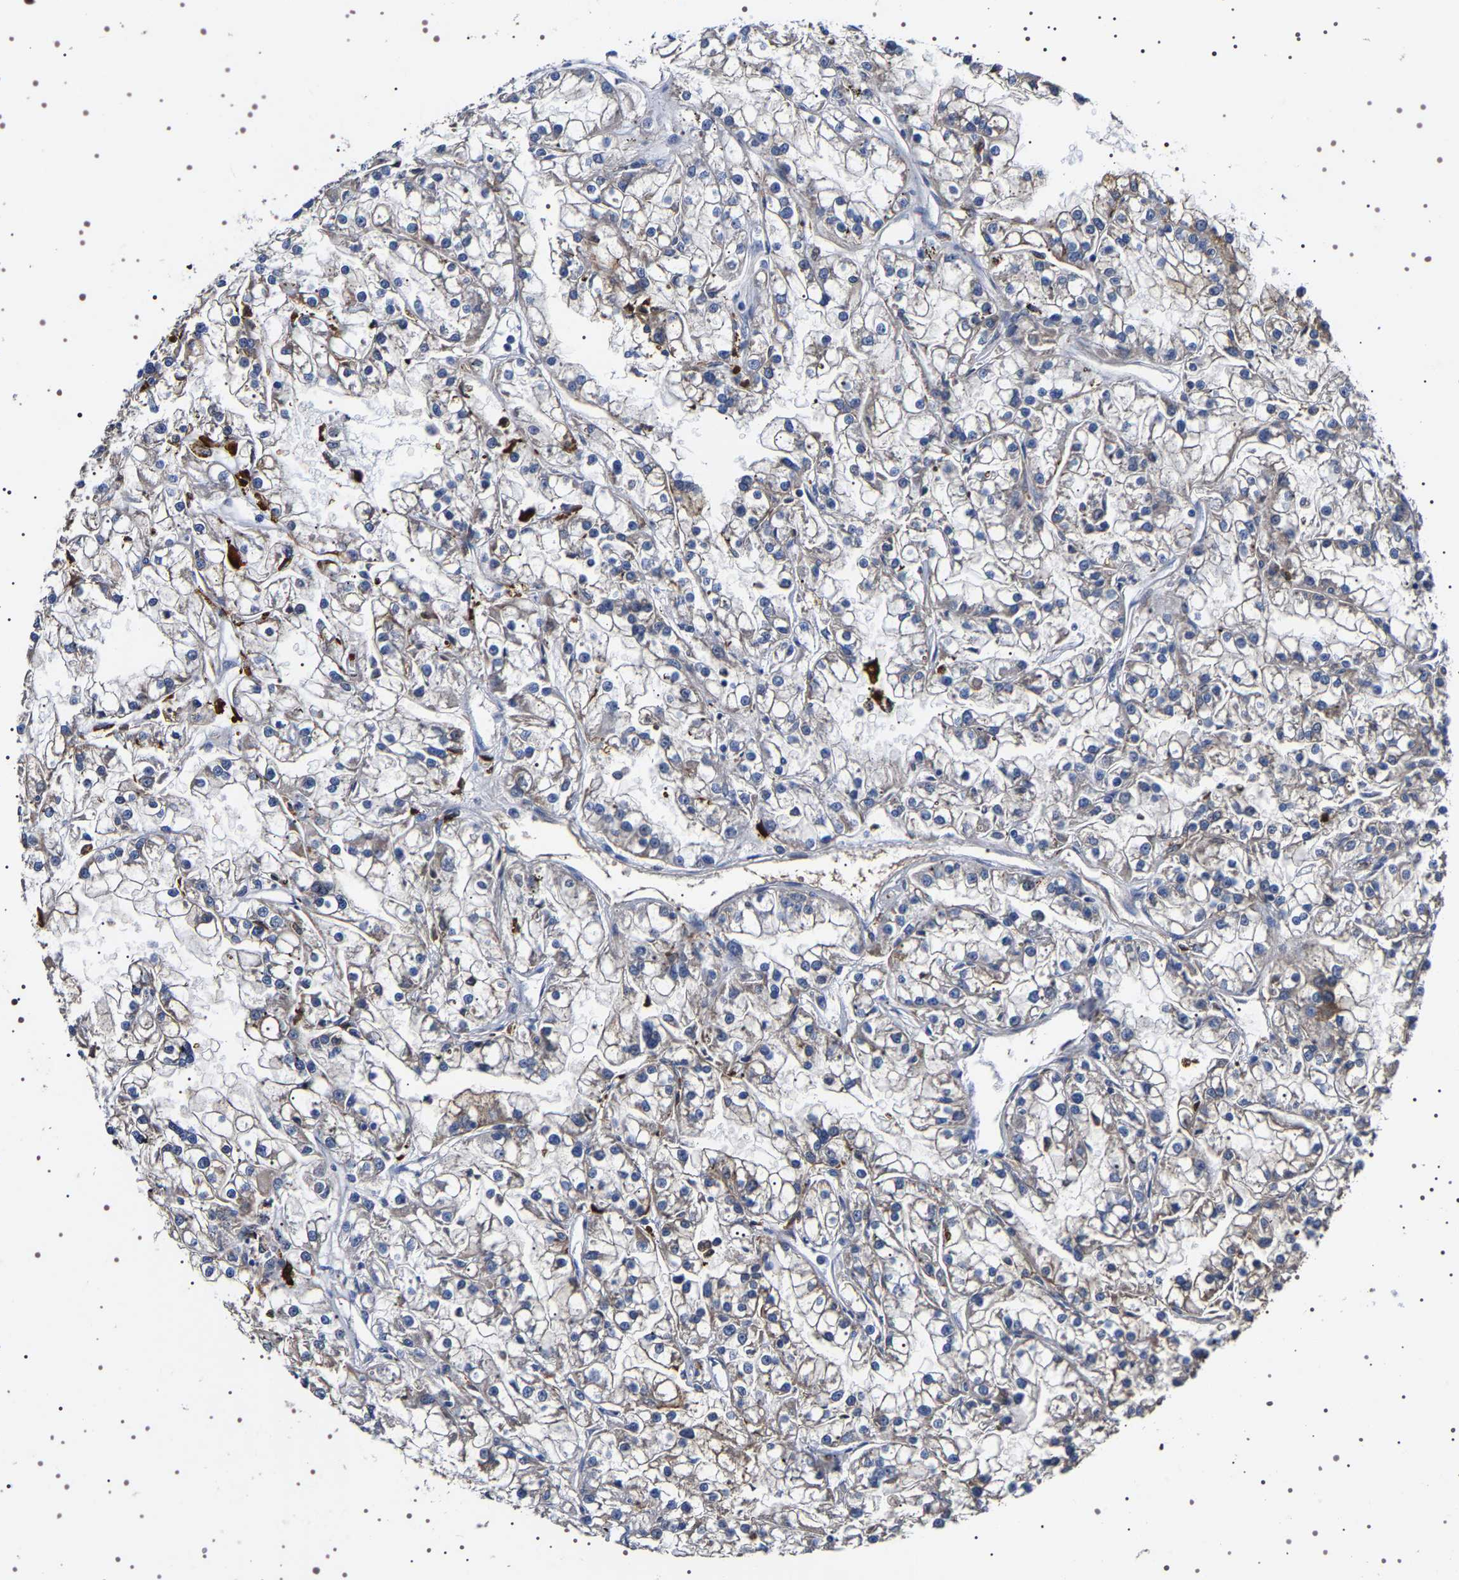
{"staining": {"intensity": "weak", "quantity": "<25%", "location": "cytoplasmic/membranous"}, "tissue": "renal cancer", "cell_type": "Tumor cells", "image_type": "cancer", "snomed": [{"axis": "morphology", "description": "Adenocarcinoma, NOS"}, {"axis": "topography", "description": "Kidney"}], "caption": "This is an IHC micrograph of human renal cancer (adenocarcinoma). There is no expression in tumor cells.", "gene": "ALPL", "patient": {"sex": "female", "age": 52}}